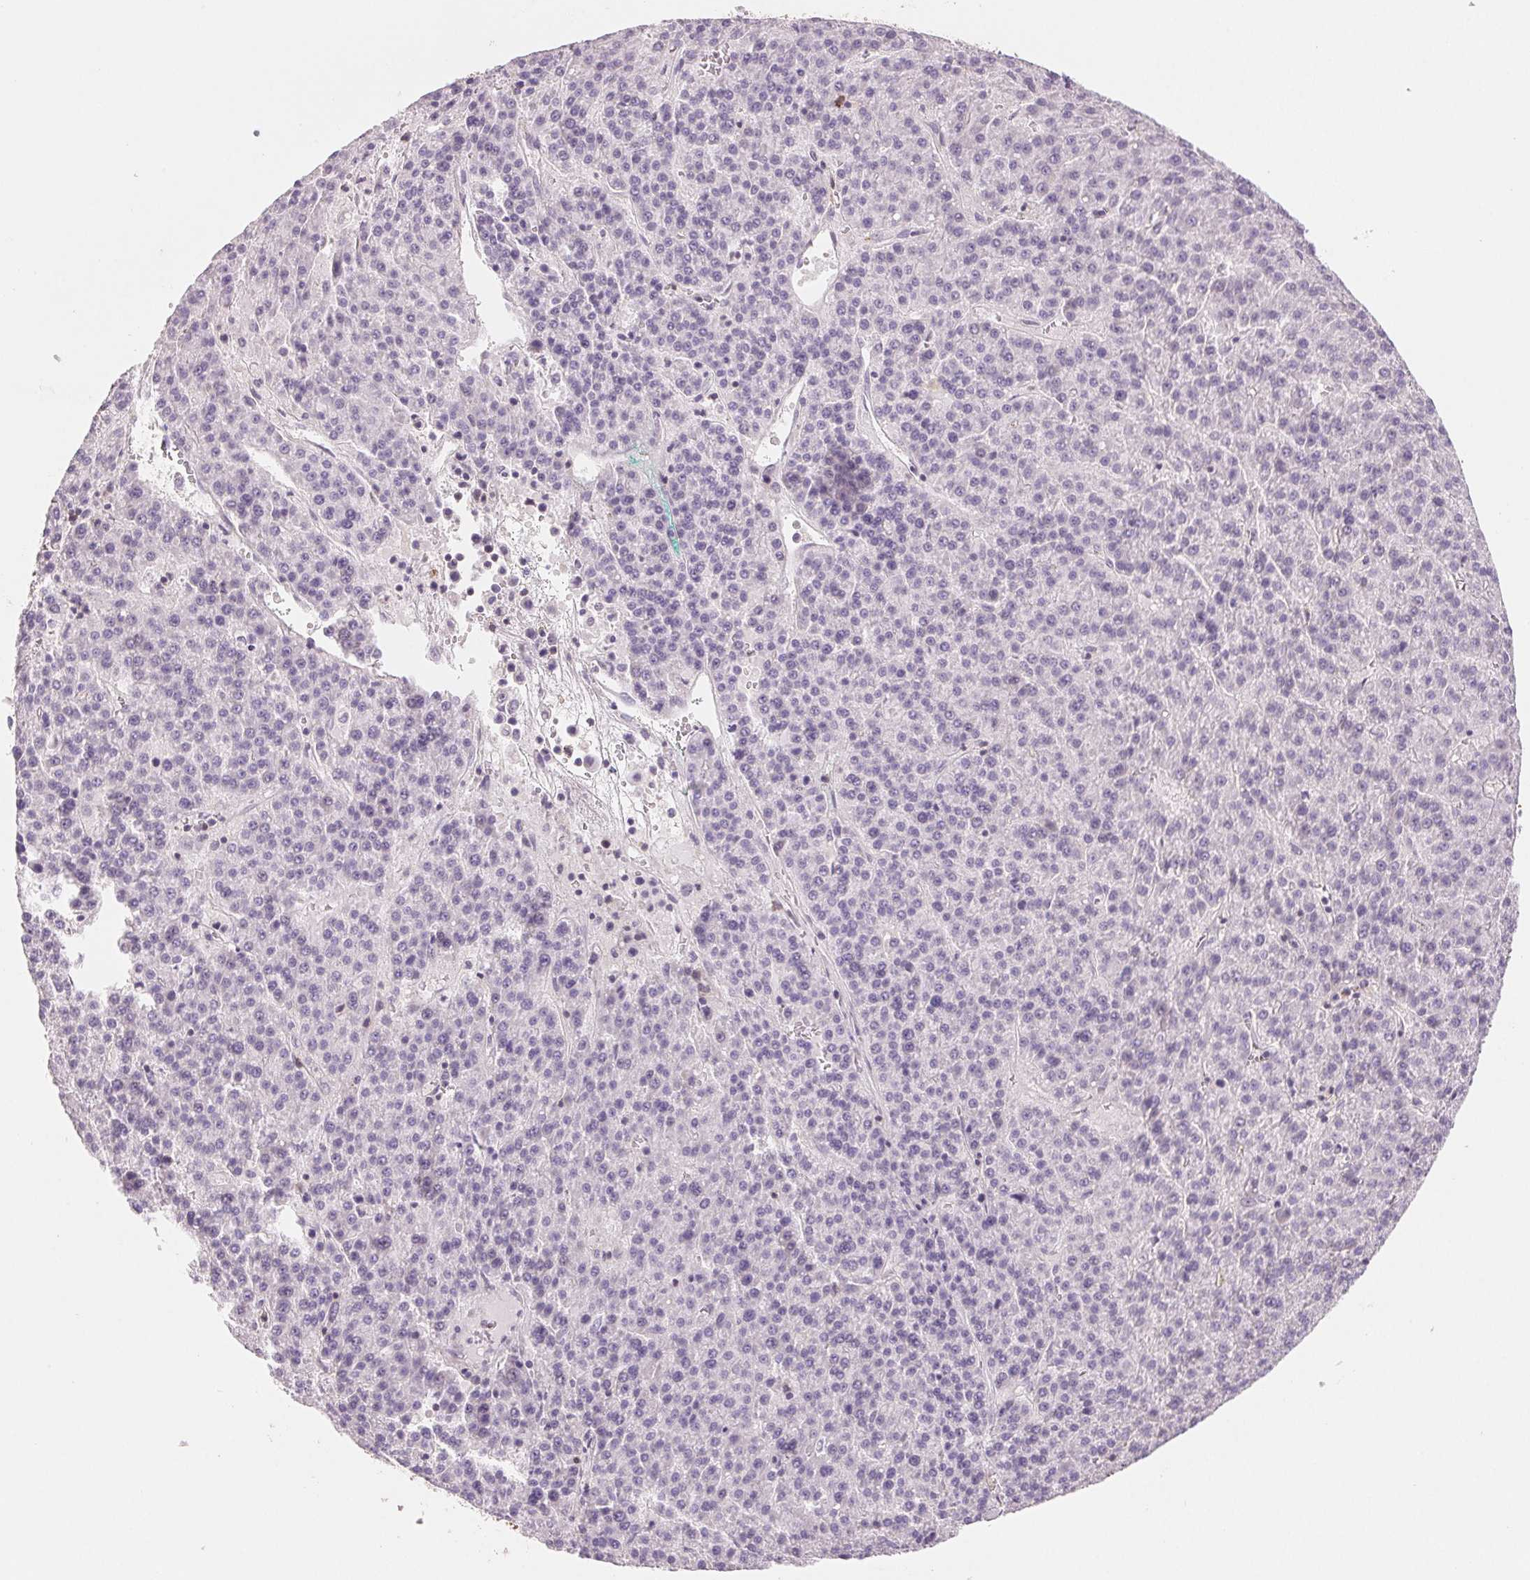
{"staining": {"intensity": "negative", "quantity": "none", "location": "none"}, "tissue": "liver cancer", "cell_type": "Tumor cells", "image_type": "cancer", "snomed": [{"axis": "morphology", "description": "Carcinoma, Hepatocellular, NOS"}, {"axis": "topography", "description": "Liver"}], "caption": "Tumor cells are negative for brown protein staining in hepatocellular carcinoma (liver).", "gene": "VTCN1", "patient": {"sex": "female", "age": 58}}